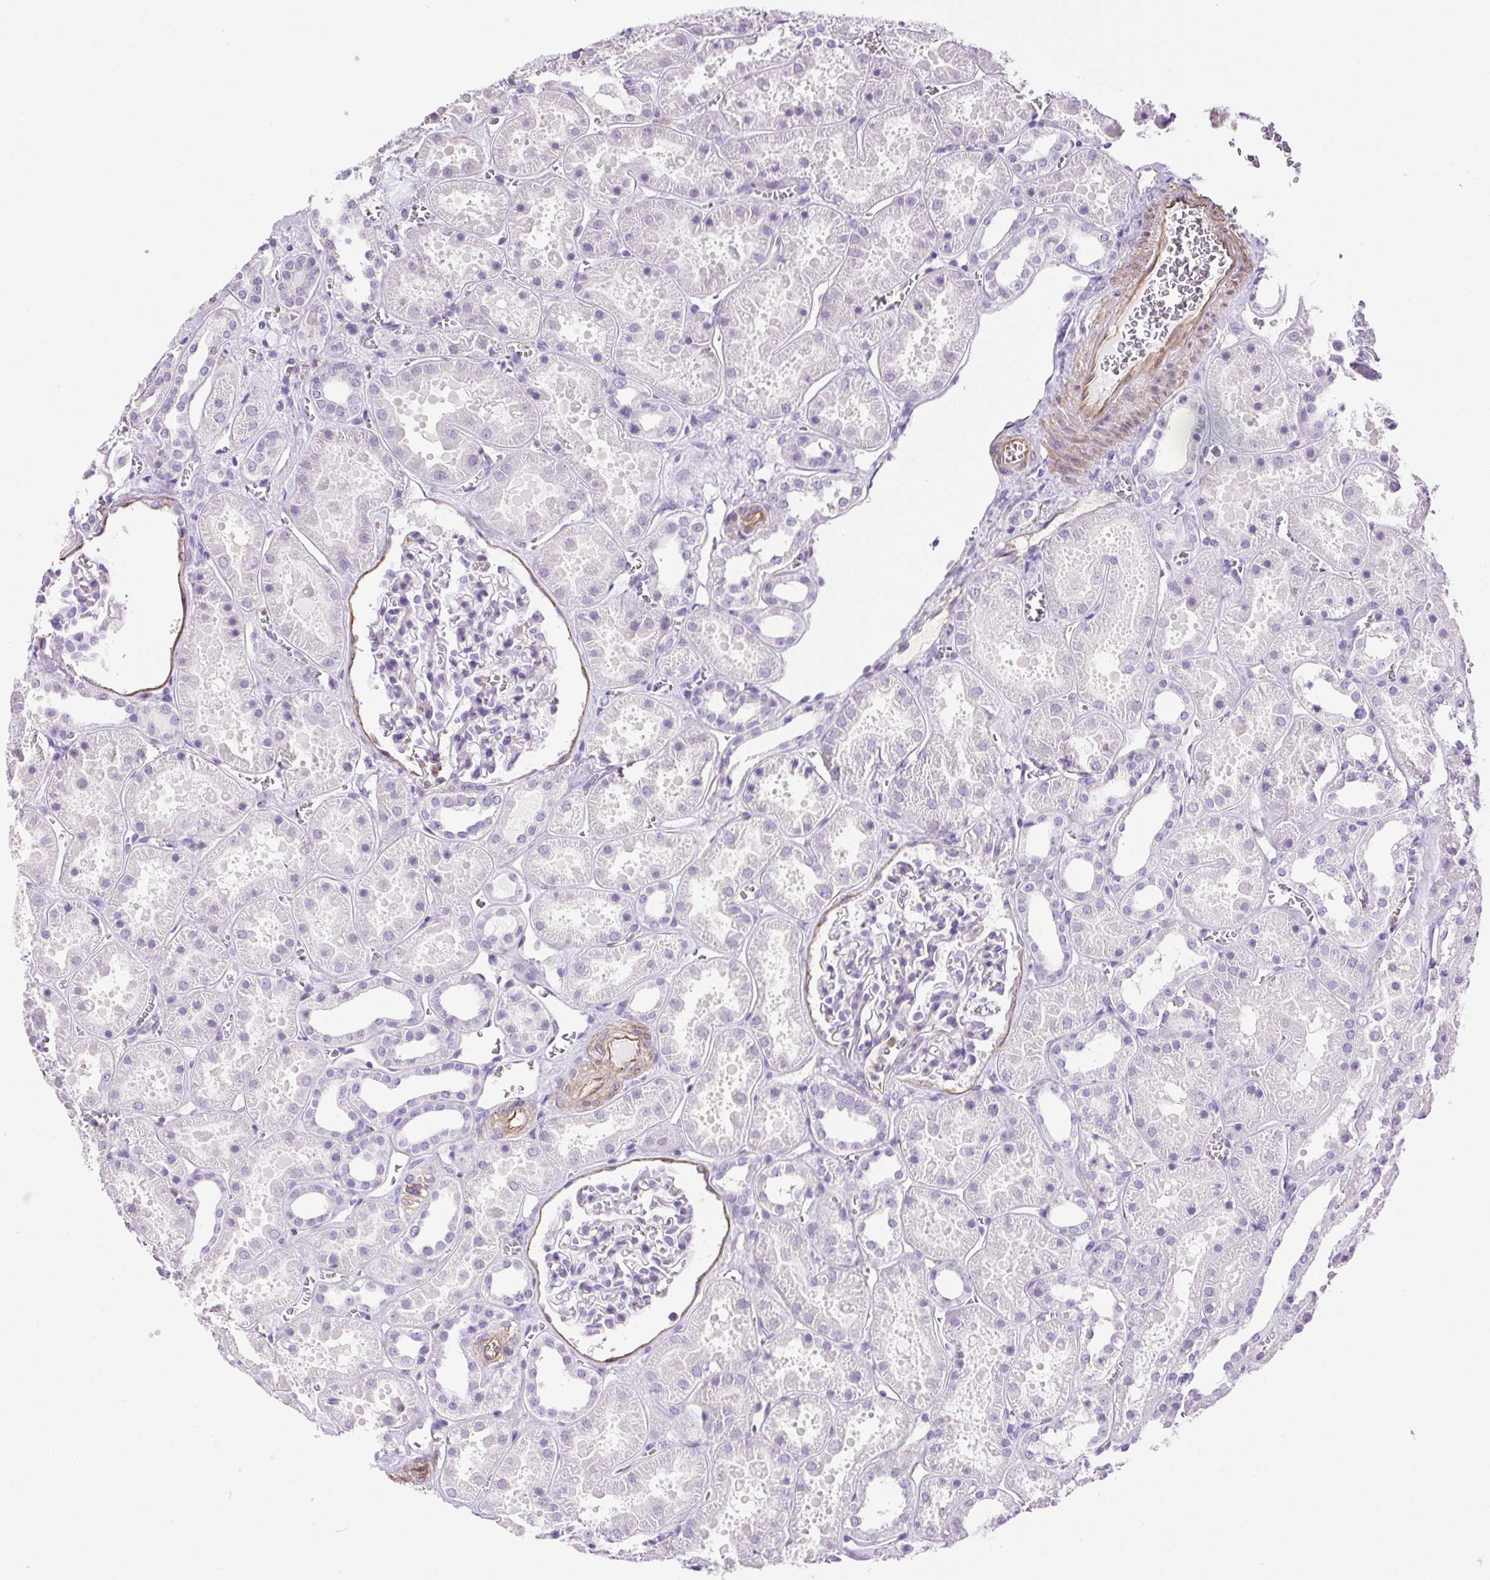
{"staining": {"intensity": "weak", "quantity": "<25%", "location": "cytoplasmic/membranous"}, "tissue": "kidney", "cell_type": "Cells in glomeruli", "image_type": "normal", "snomed": [{"axis": "morphology", "description": "Normal tissue, NOS"}, {"axis": "topography", "description": "Kidney"}], "caption": "DAB immunohistochemical staining of normal human kidney exhibits no significant staining in cells in glomeruli. (Brightfield microscopy of DAB (3,3'-diaminobenzidine) IHC at high magnification).", "gene": "SHCBP1L", "patient": {"sex": "female", "age": 41}}